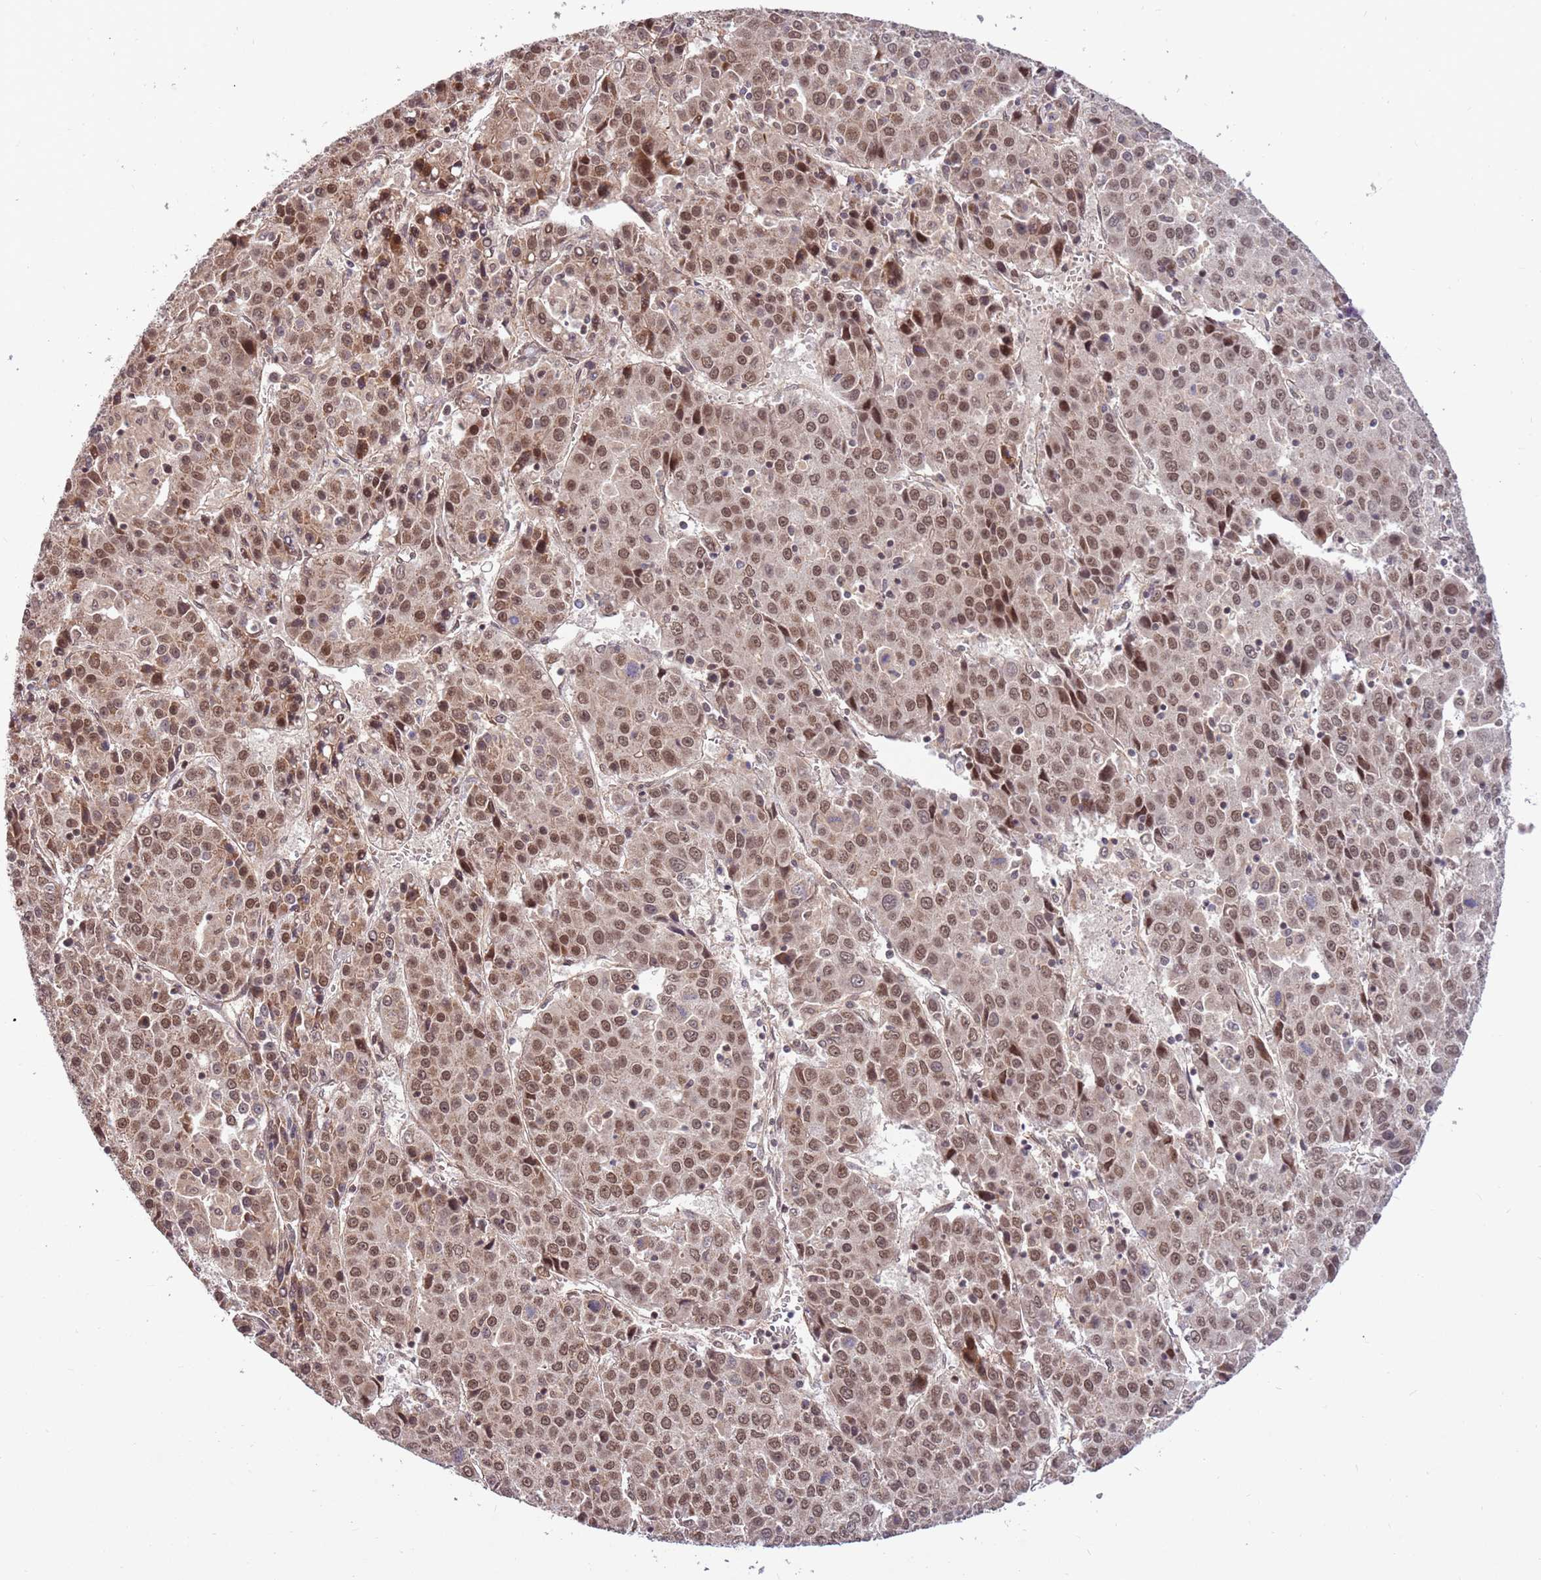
{"staining": {"intensity": "moderate", "quantity": ">75%", "location": "nuclear"}, "tissue": "liver cancer", "cell_type": "Tumor cells", "image_type": "cancer", "snomed": [{"axis": "morphology", "description": "Carcinoma, Hepatocellular, NOS"}, {"axis": "topography", "description": "Liver"}], "caption": "A brown stain shows moderate nuclear positivity of a protein in human liver cancer (hepatocellular carcinoma) tumor cells. (IHC, brightfield microscopy, high magnification).", "gene": "HAUS3", "patient": {"sex": "female", "age": 53}}